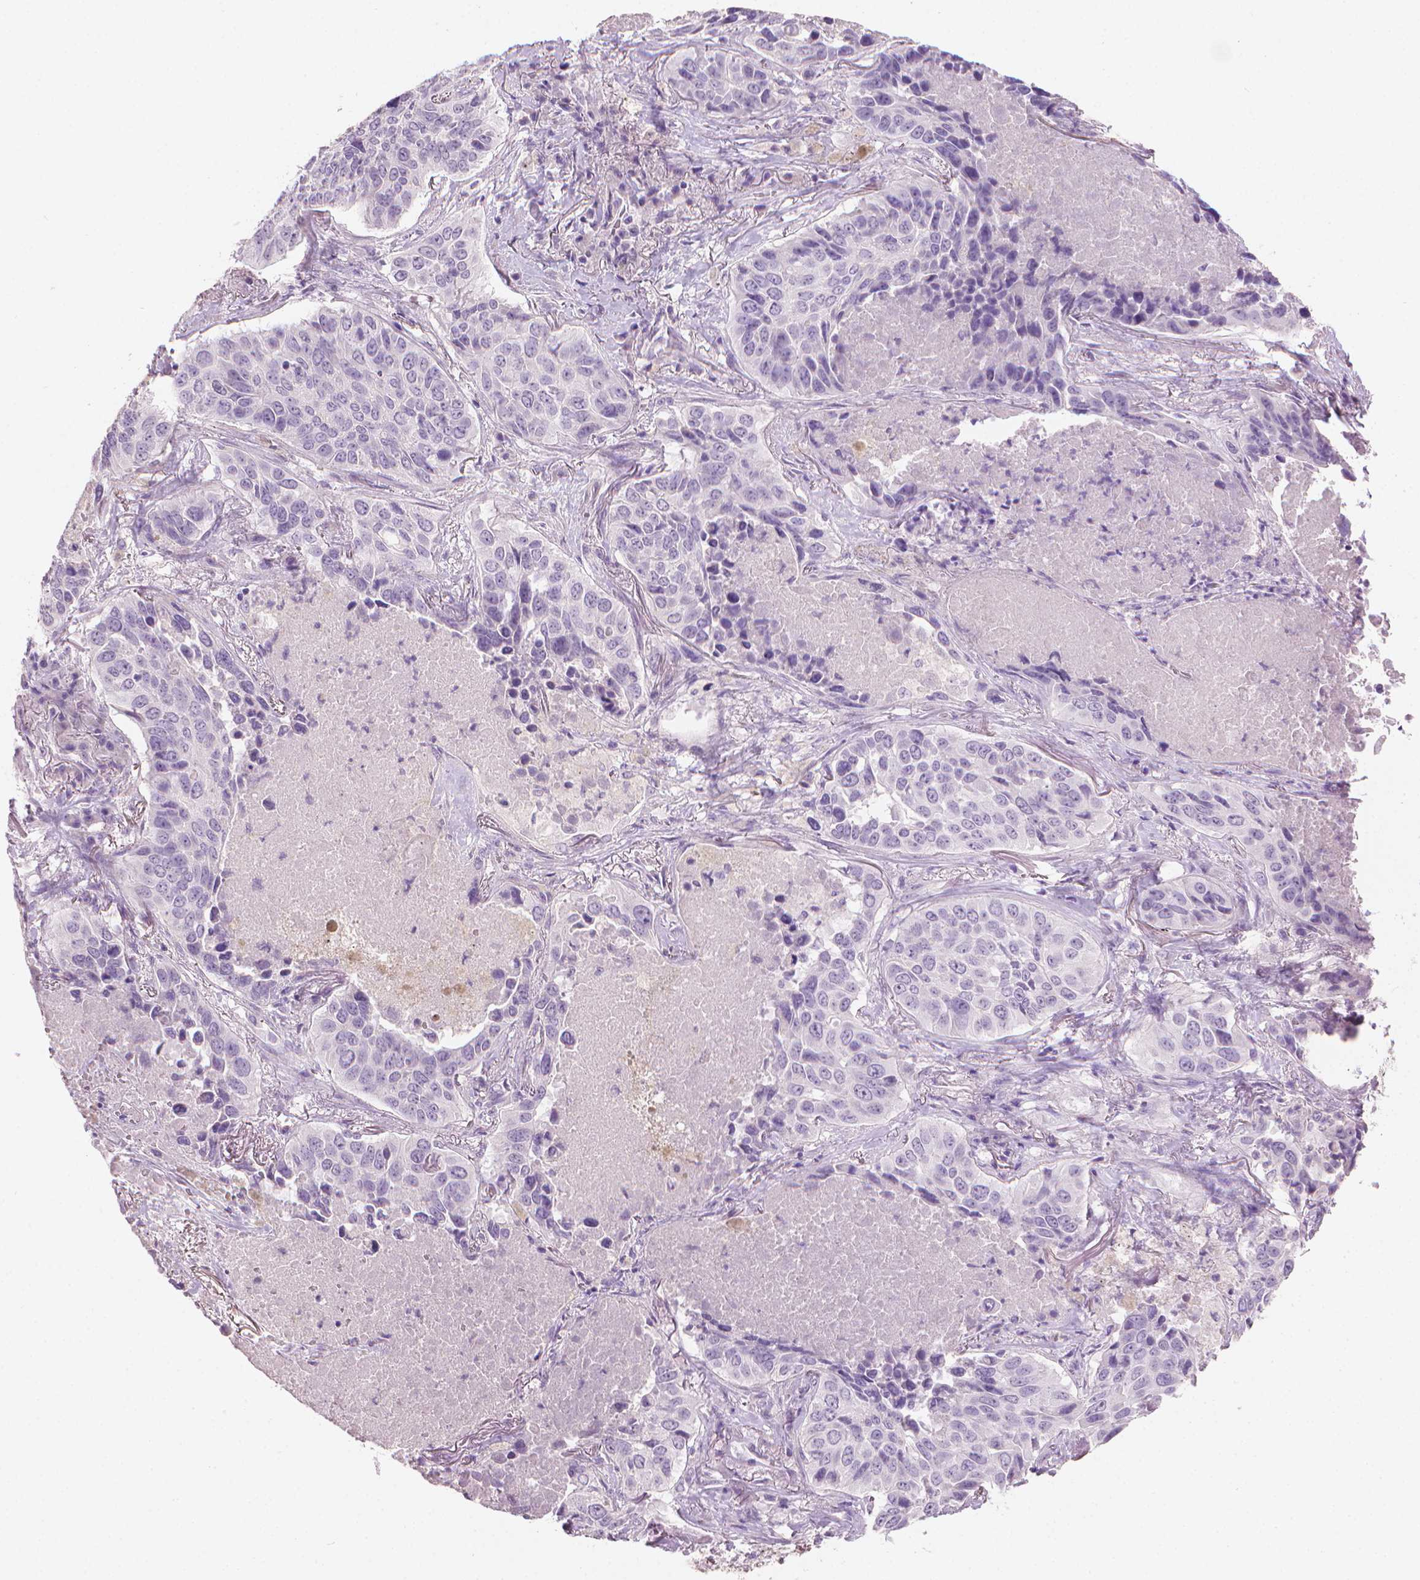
{"staining": {"intensity": "negative", "quantity": "none", "location": "none"}, "tissue": "lung cancer", "cell_type": "Tumor cells", "image_type": "cancer", "snomed": [{"axis": "morphology", "description": "Normal tissue, NOS"}, {"axis": "morphology", "description": "Squamous cell carcinoma, NOS"}, {"axis": "topography", "description": "Bronchus"}, {"axis": "topography", "description": "Lung"}], "caption": "Squamous cell carcinoma (lung) was stained to show a protein in brown. There is no significant expression in tumor cells. (Stains: DAB immunohistochemistry (IHC) with hematoxylin counter stain, Microscopy: brightfield microscopy at high magnification).", "gene": "MLANA", "patient": {"sex": "male", "age": 64}}